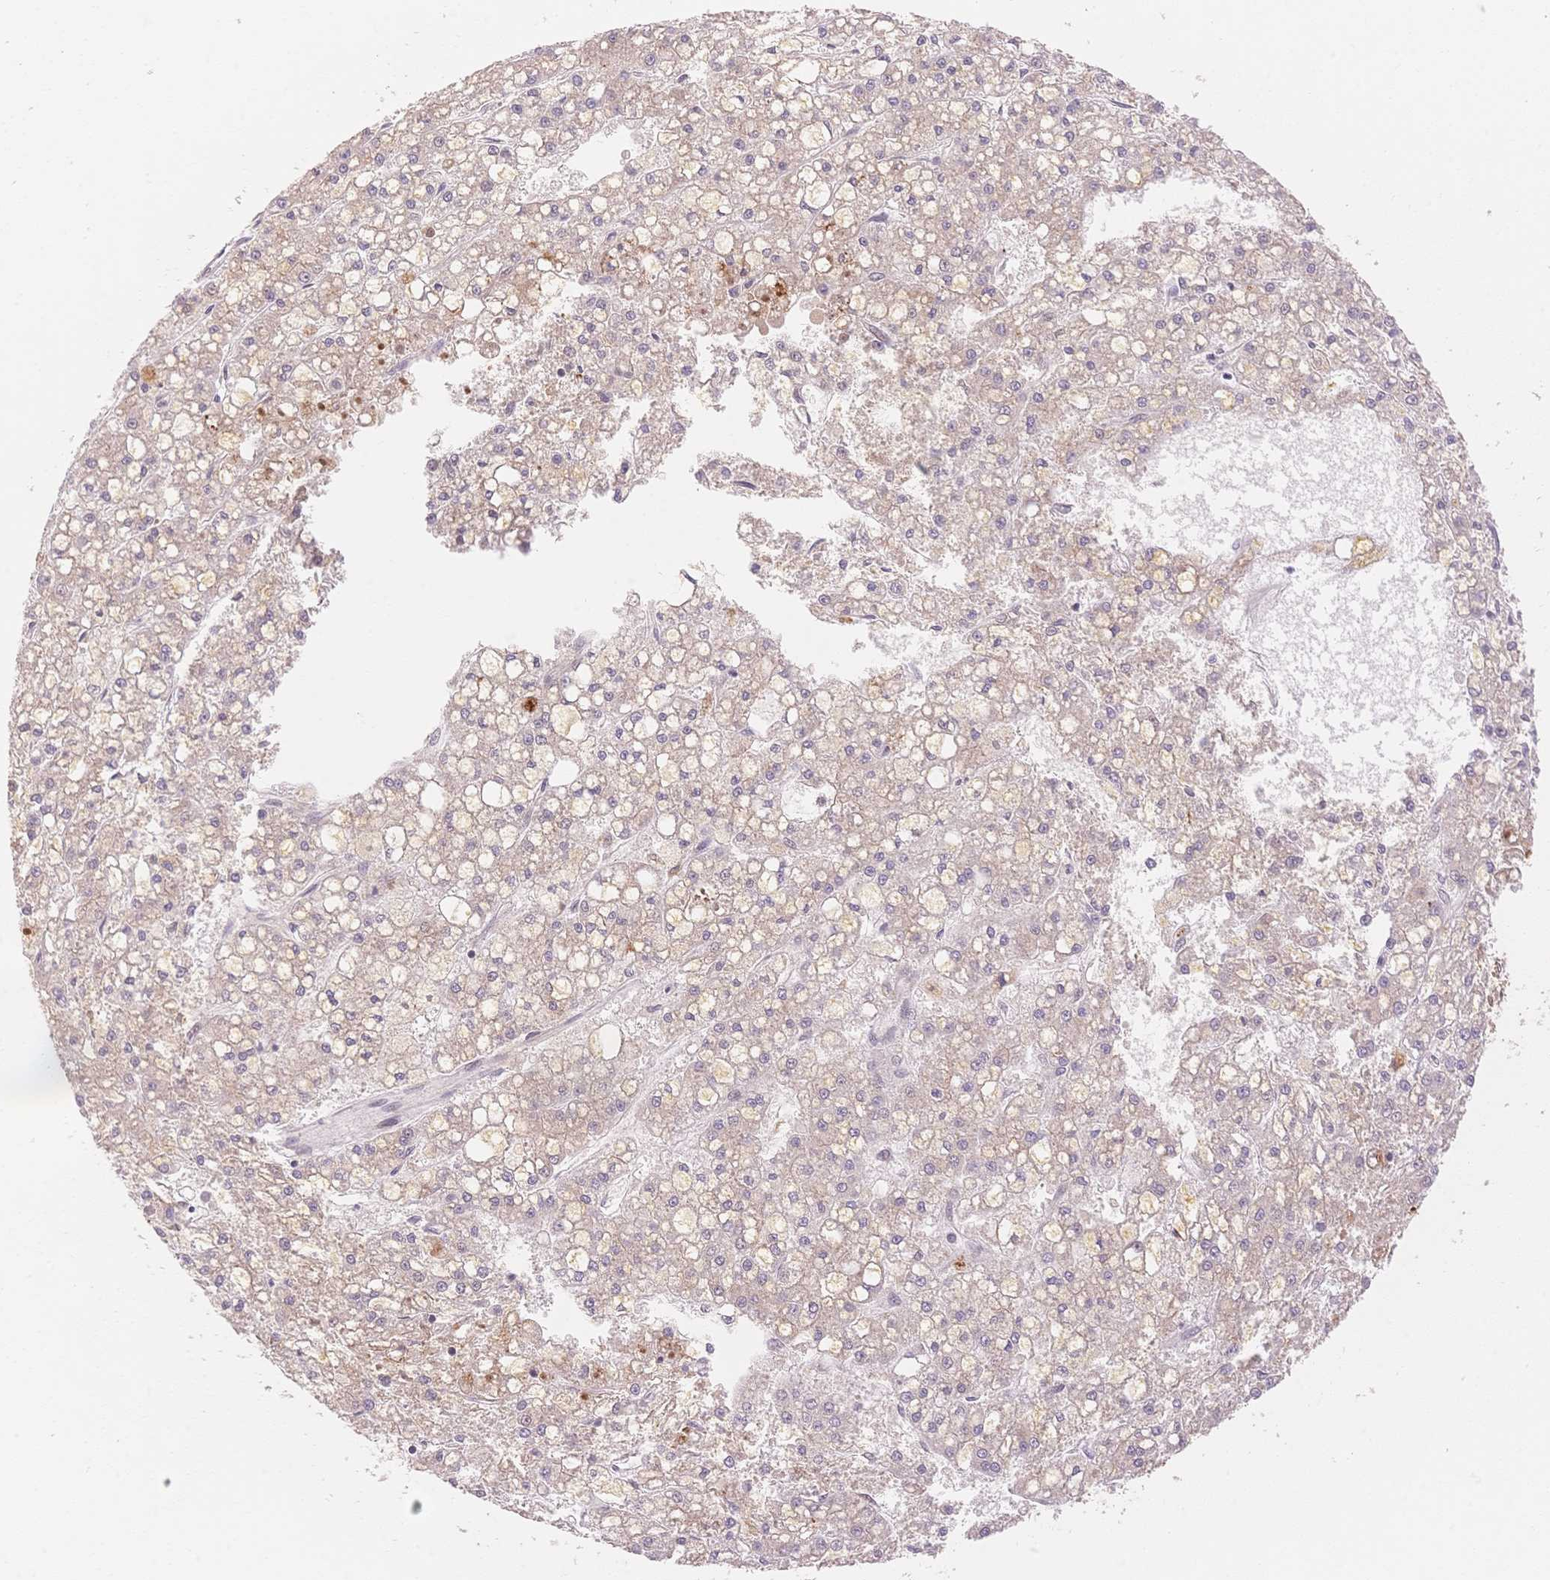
{"staining": {"intensity": "moderate", "quantity": "<25%", "location": "cytoplasmic/membranous"}, "tissue": "liver cancer", "cell_type": "Tumor cells", "image_type": "cancer", "snomed": [{"axis": "morphology", "description": "Carcinoma, Hepatocellular, NOS"}, {"axis": "topography", "description": "Liver"}], "caption": "Protein expression analysis of liver cancer demonstrates moderate cytoplasmic/membranous staining in about <25% of tumor cells.", "gene": "STK39", "patient": {"sex": "male", "age": 67}}